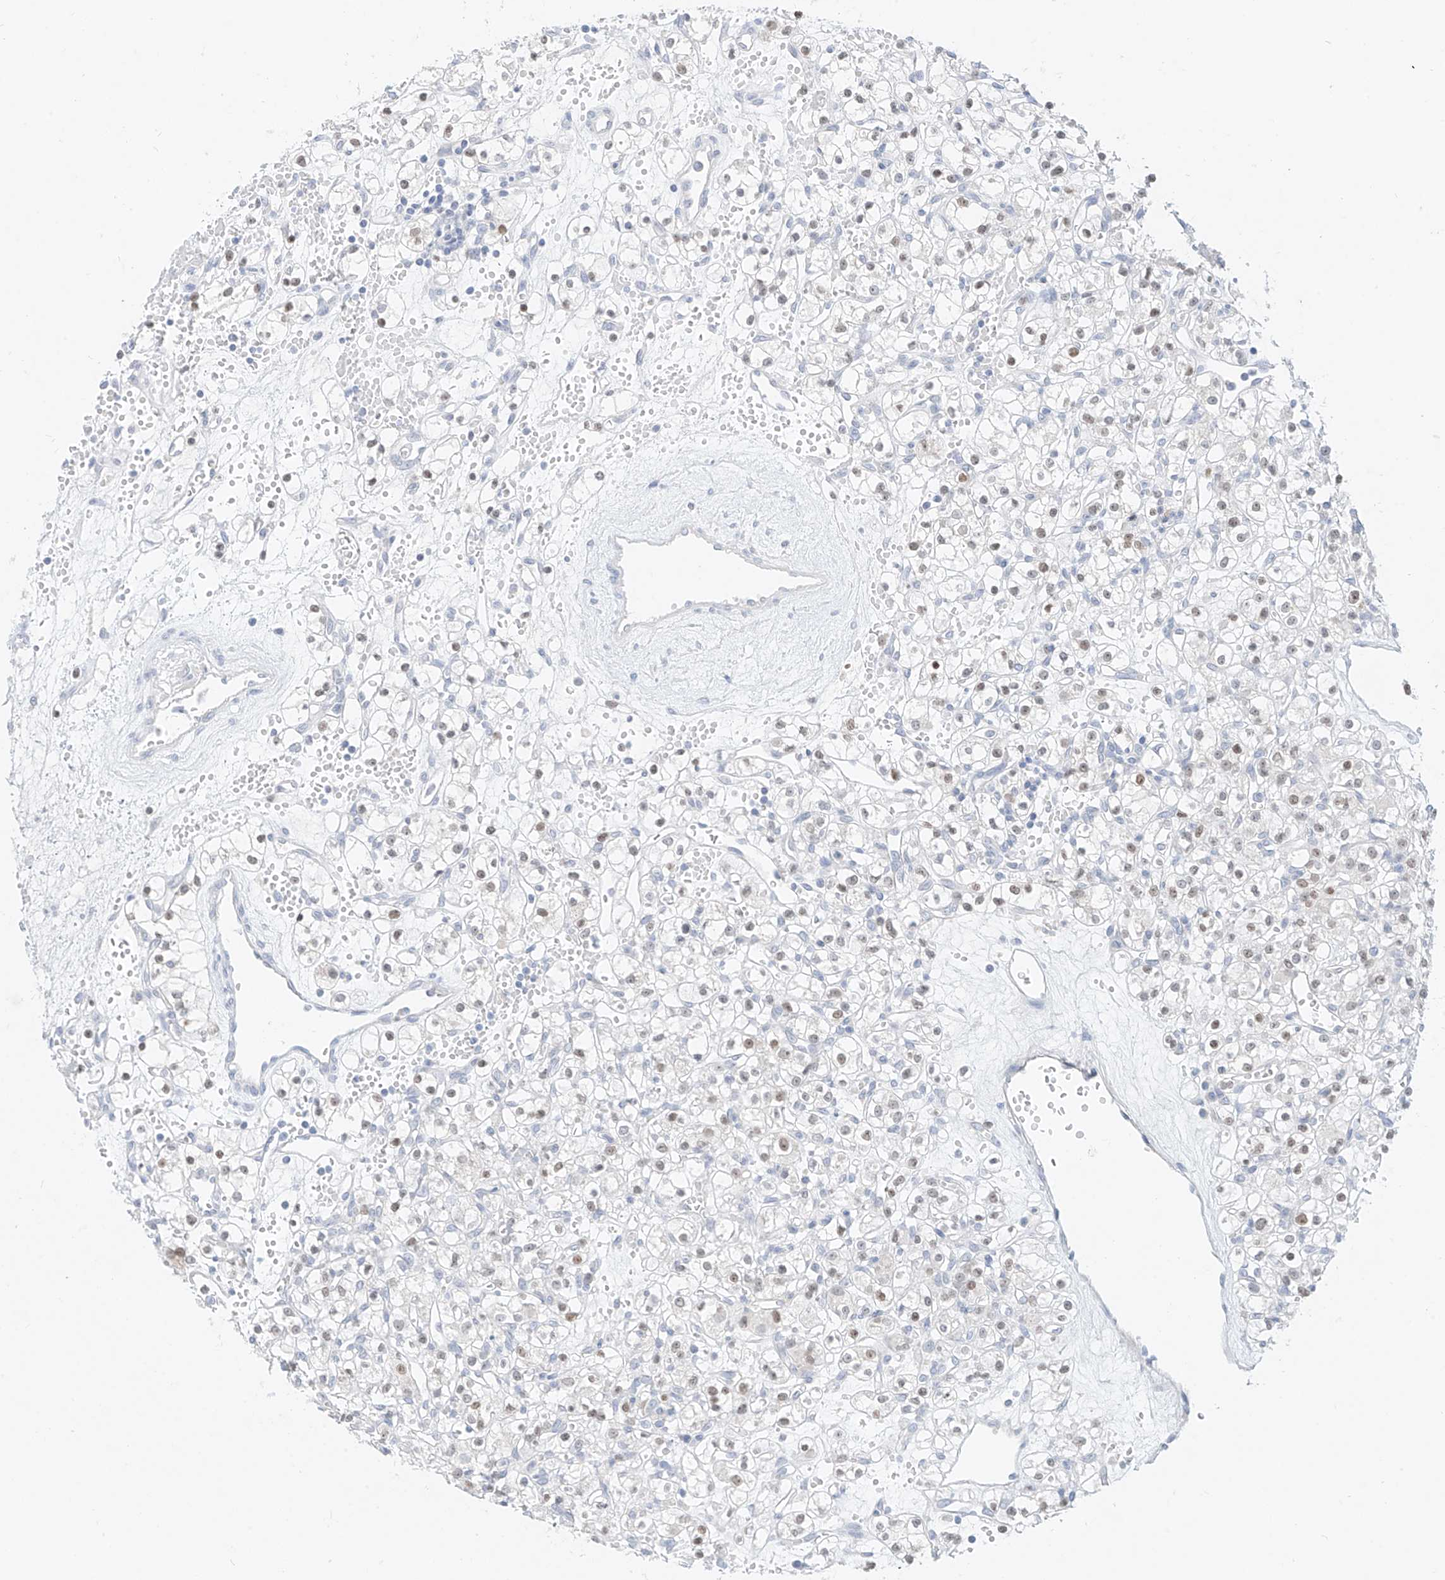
{"staining": {"intensity": "moderate", "quantity": "25%-75%", "location": "nuclear"}, "tissue": "renal cancer", "cell_type": "Tumor cells", "image_type": "cancer", "snomed": [{"axis": "morphology", "description": "Adenocarcinoma, NOS"}, {"axis": "topography", "description": "Kidney"}], "caption": "Immunohistochemical staining of adenocarcinoma (renal) reveals medium levels of moderate nuclear protein staining in approximately 25%-75% of tumor cells. (brown staining indicates protein expression, while blue staining denotes nuclei).", "gene": "BARX2", "patient": {"sex": "female", "age": 59}}